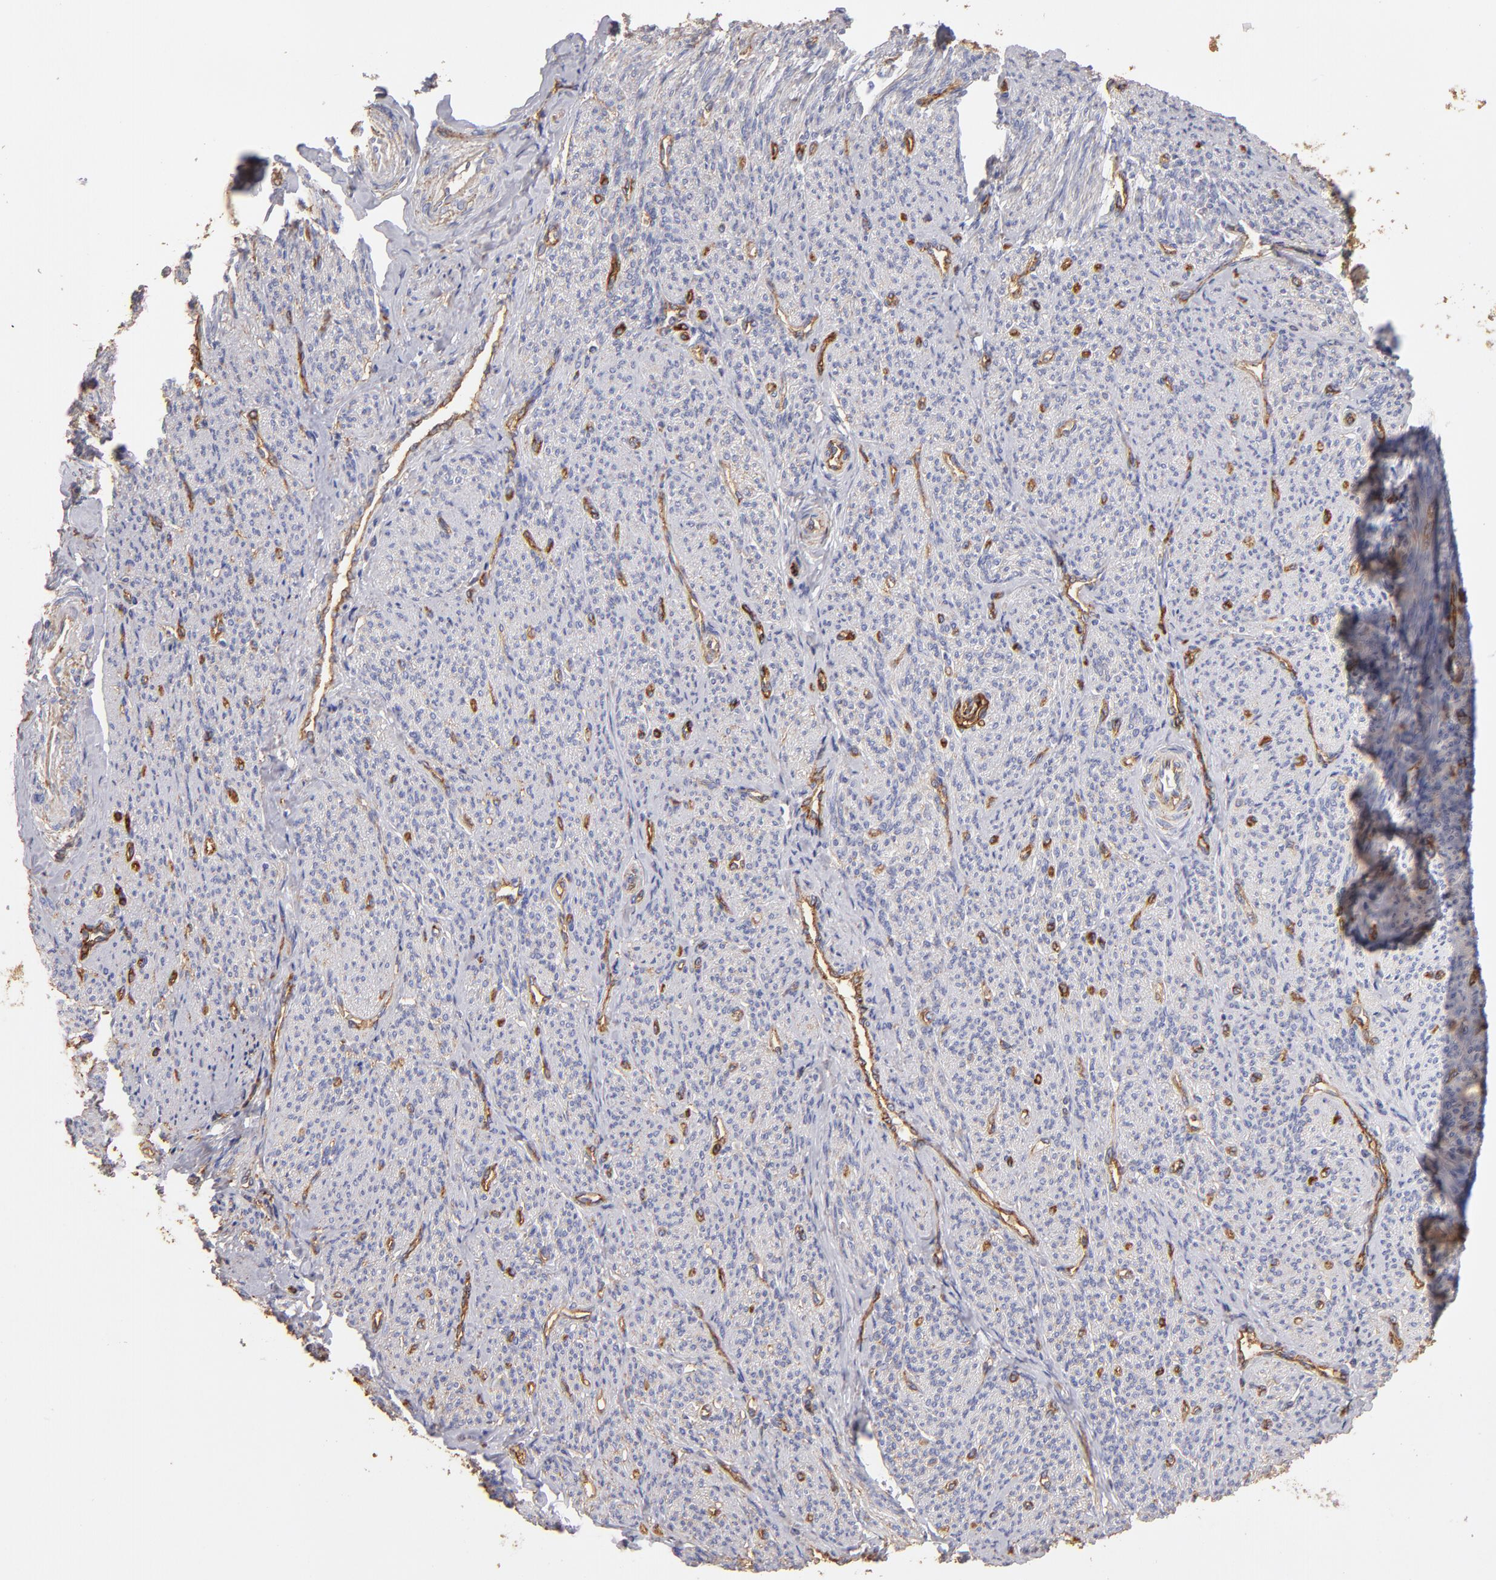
{"staining": {"intensity": "negative", "quantity": "none", "location": "none"}, "tissue": "smooth muscle", "cell_type": "Smooth muscle cells", "image_type": "normal", "snomed": [{"axis": "morphology", "description": "Normal tissue, NOS"}, {"axis": "topography", "description": "Smooth muscle"}], "caption": "A high-resolution image shows immunohistochemistry staining of benign smooth muscle, which displays no significant expression in smooth muscle cells.", "gene": "ABCB1", "patient": {"sex": "female", "age": 65}}